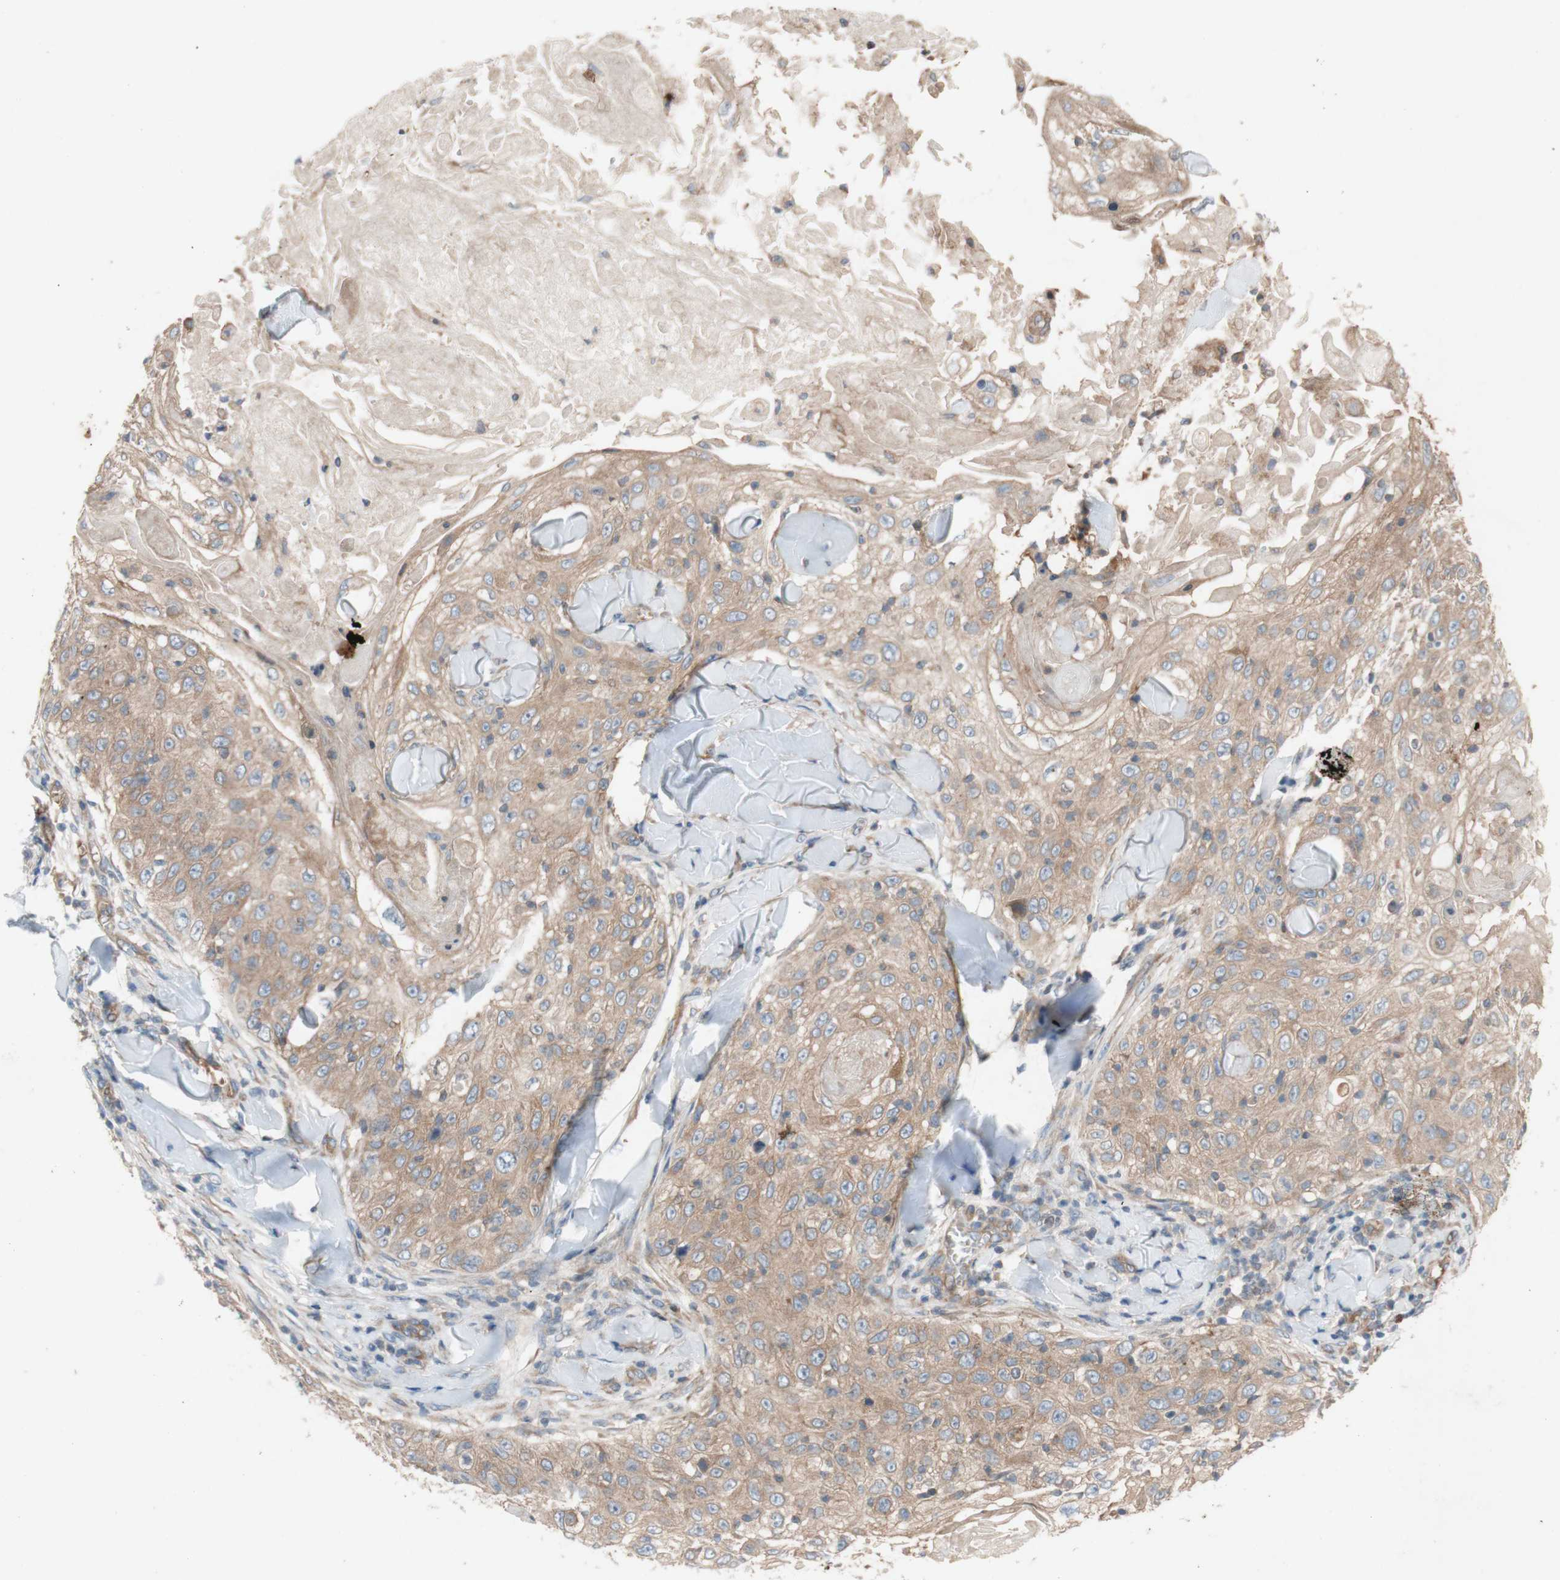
{"staining": {"intensity": "moderate", "quantity": ">75%", "location": "cytoplasmic/membranous"}, "tissue": "skin cancer", "cell_type": "Tumor cells", "image_type": "cancer", "snomed": [{"axis": "morphology", "description": "Squamous cell carcinoma, NOS"}, {"axis": "topography", "description": "Skin"}], "caption": "Immunohistochemical staining of human skin cancer reveals medium levels of moderate cytoplasmic/membranous positivity in approximately >75% of tumor cells.", "gene": "TST", "patient": {"sex": "male", "age": 86}}